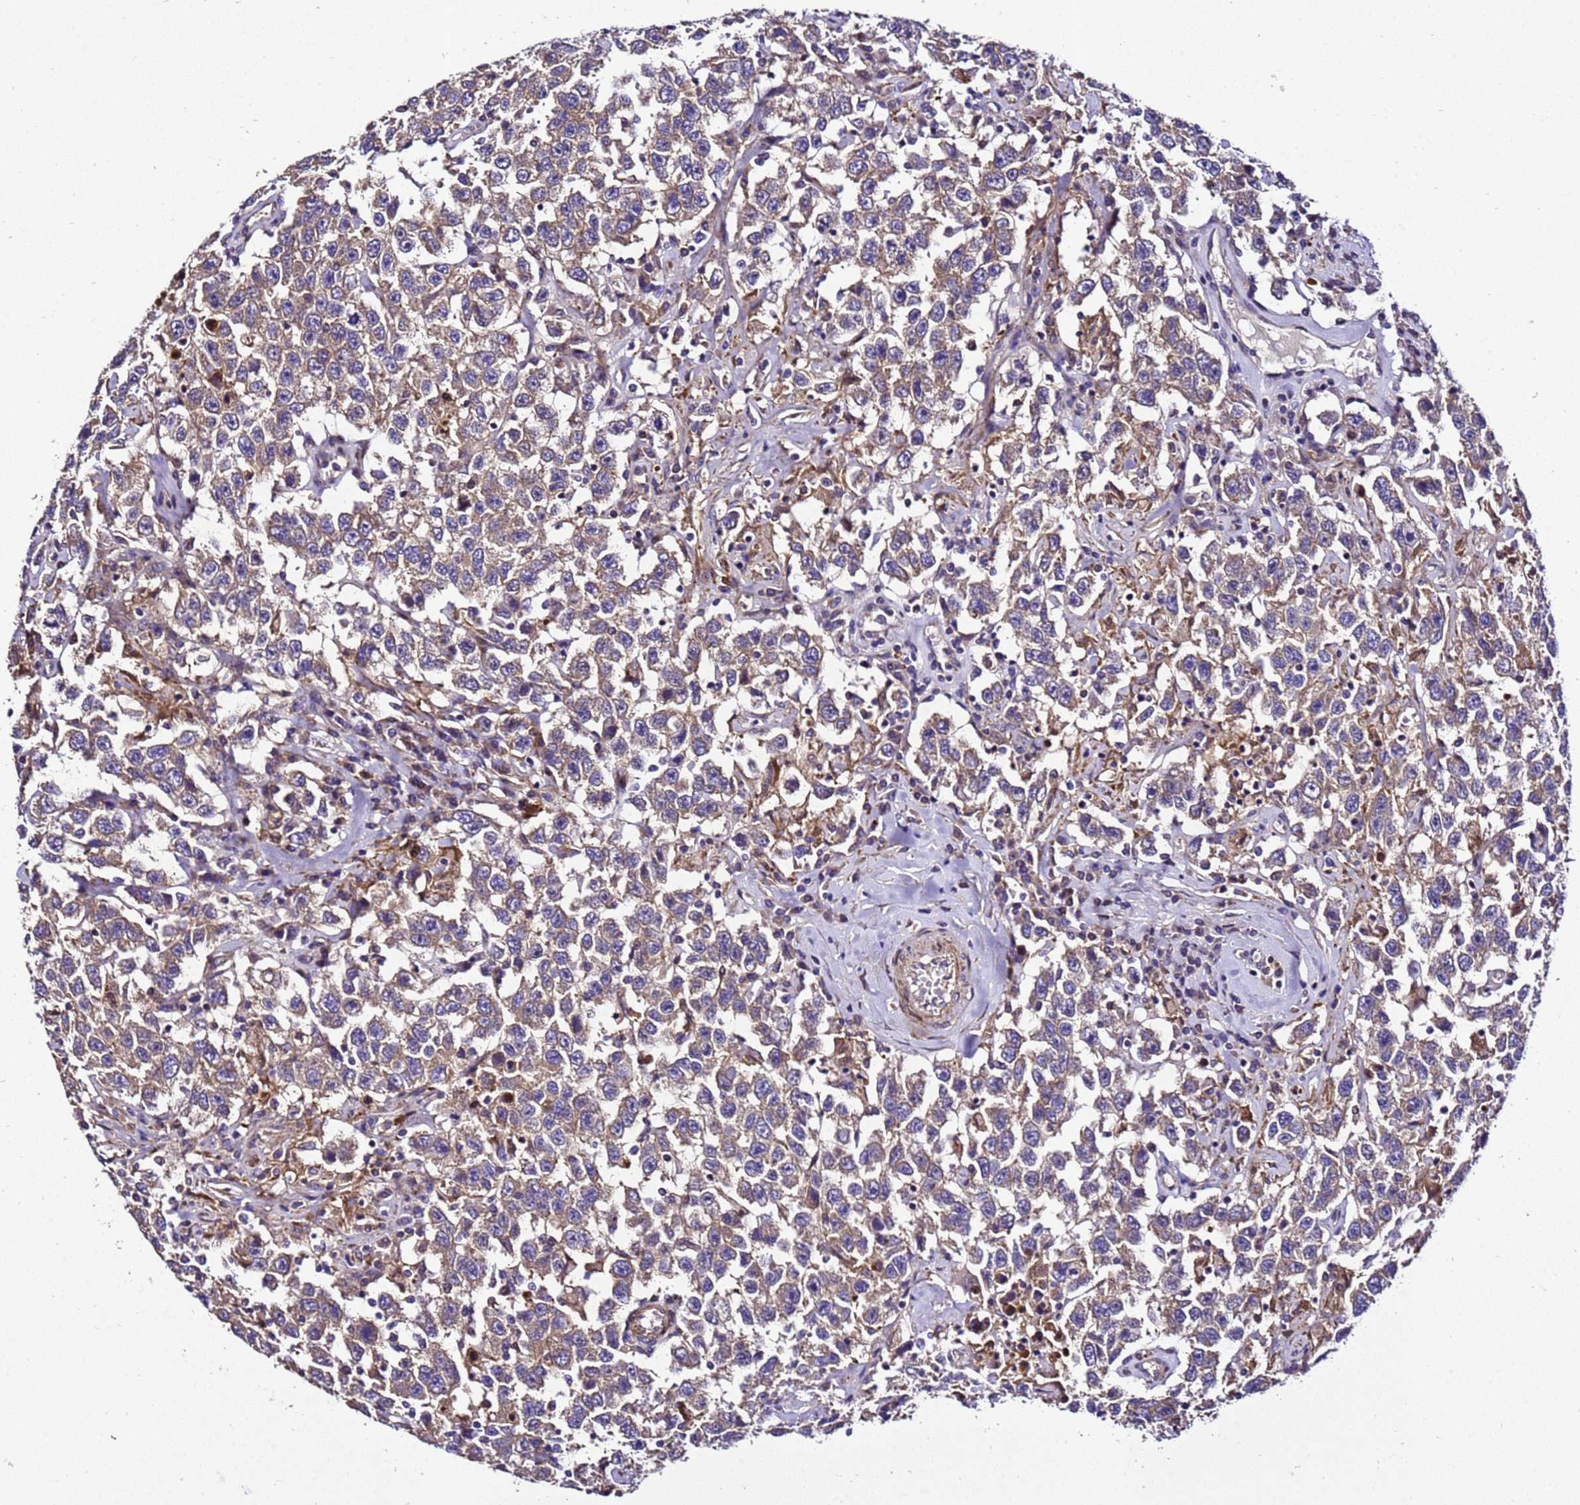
{"staining": {"intensity": "weak", "quantity": ">75%", "location": "cytoplasmic/membranous"}, "tissue": "testis cancer", "cell_type": "Tumor cells", "image_type": "cancer", "snomed": [{"axis": "morphology", "description": "Seminoma, NOS"}, {"axis": "topography", "description": "Testis"}], "caption": "A low amount of weak cytoplasmic/membranous expression is seen in about >75% of tumor cells in testis cancer (seminoma) tissue.", "gene": "ZNF417", "patient": {"sex": "male", "age": 41}}